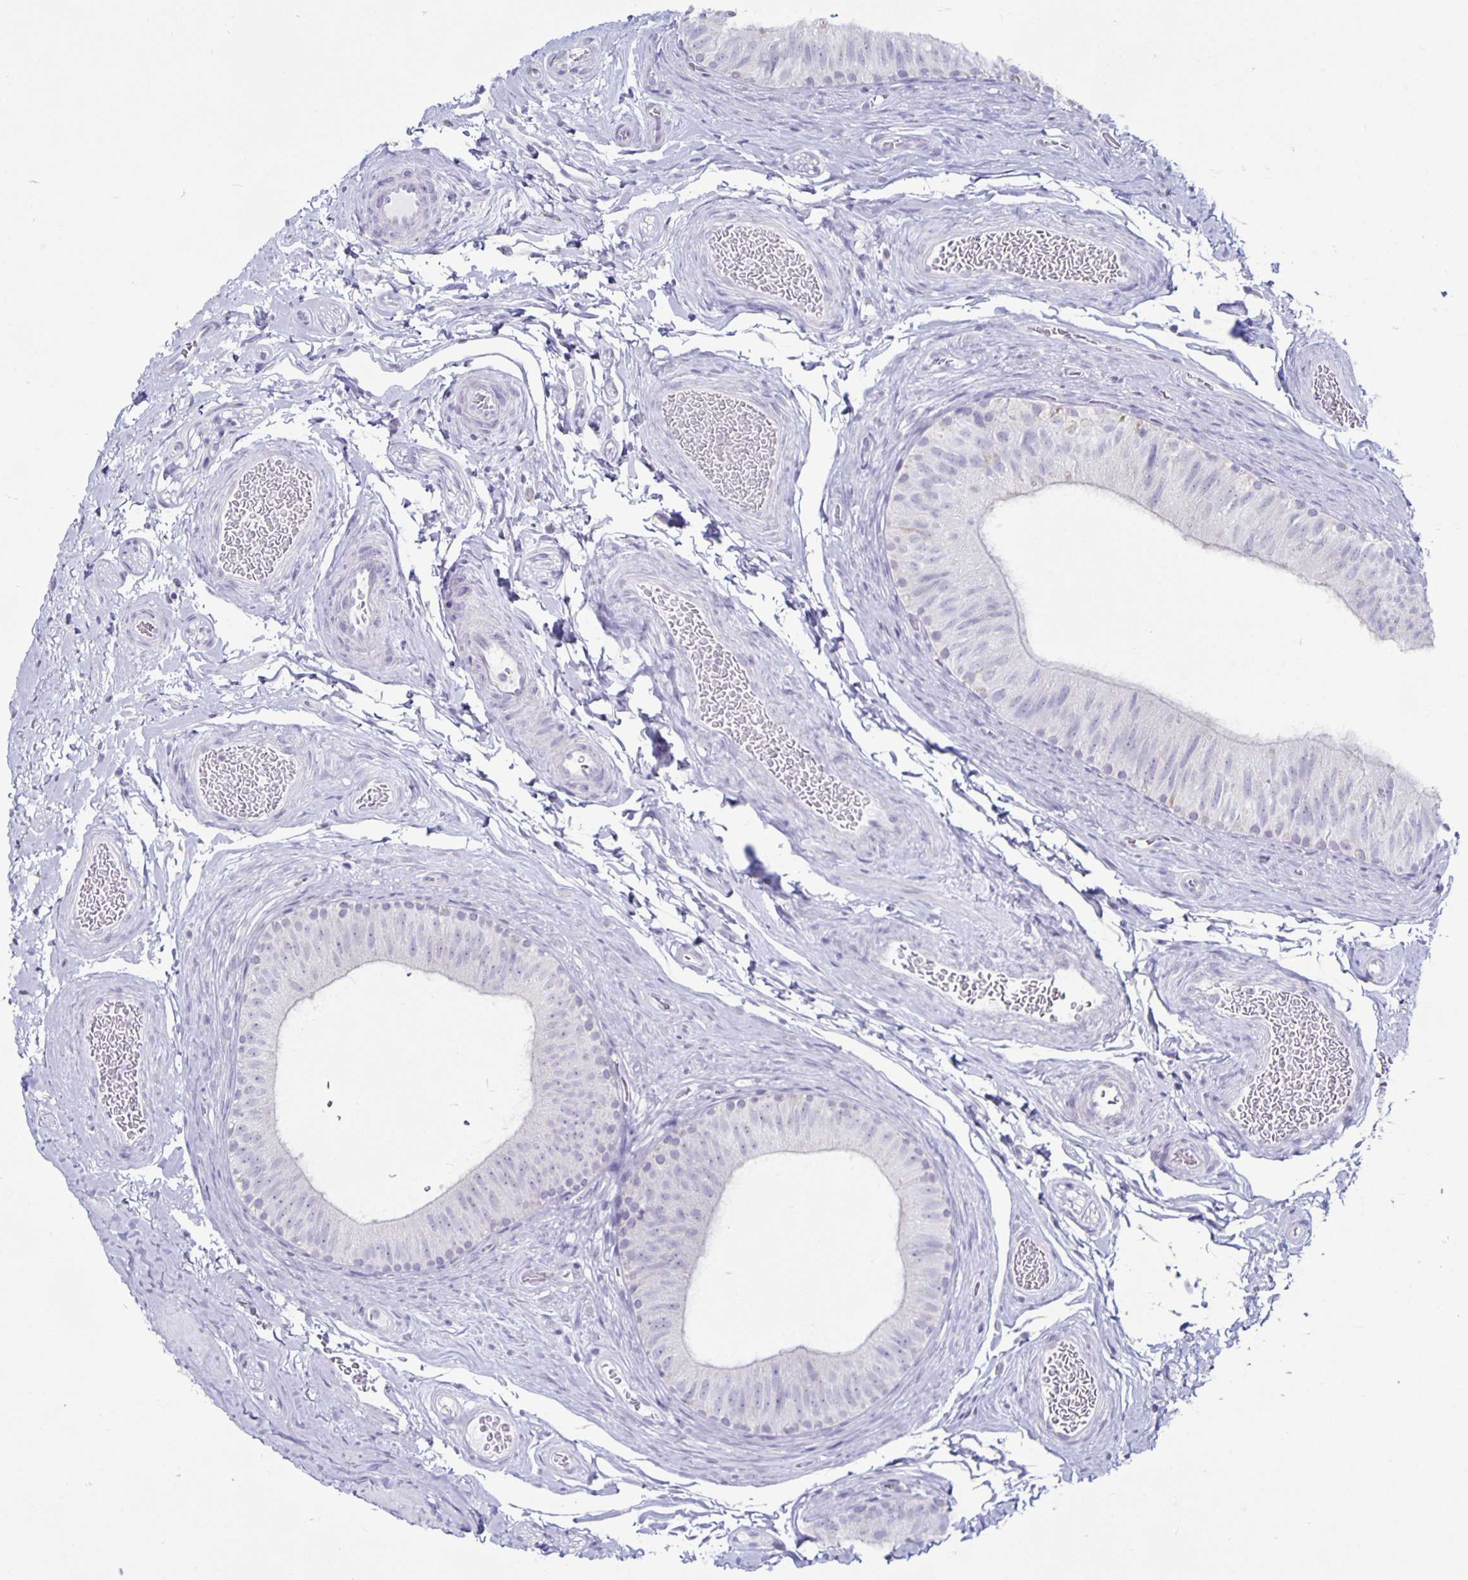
{"staining": {"intensity": "negative", "quantity": "none", "location": "none"}, "tissue": "epididymis", "cell_type": "Glandular cells", "image_type": "normal", "snomed": [{"axis": "morphology", "description": "Normal tissue, NOS"}, {"axis": "topography", "description": "Epididymis, spermatic cord, NOS"}, {"axis": "topography", "description": "Epididymis"}], "caption": "DAB immunohistochemical staining of normal epididymis shows no significant staining in glandular cells.", "gene": "CT45A10", "patient": {"sex": "male", "age": 31}}